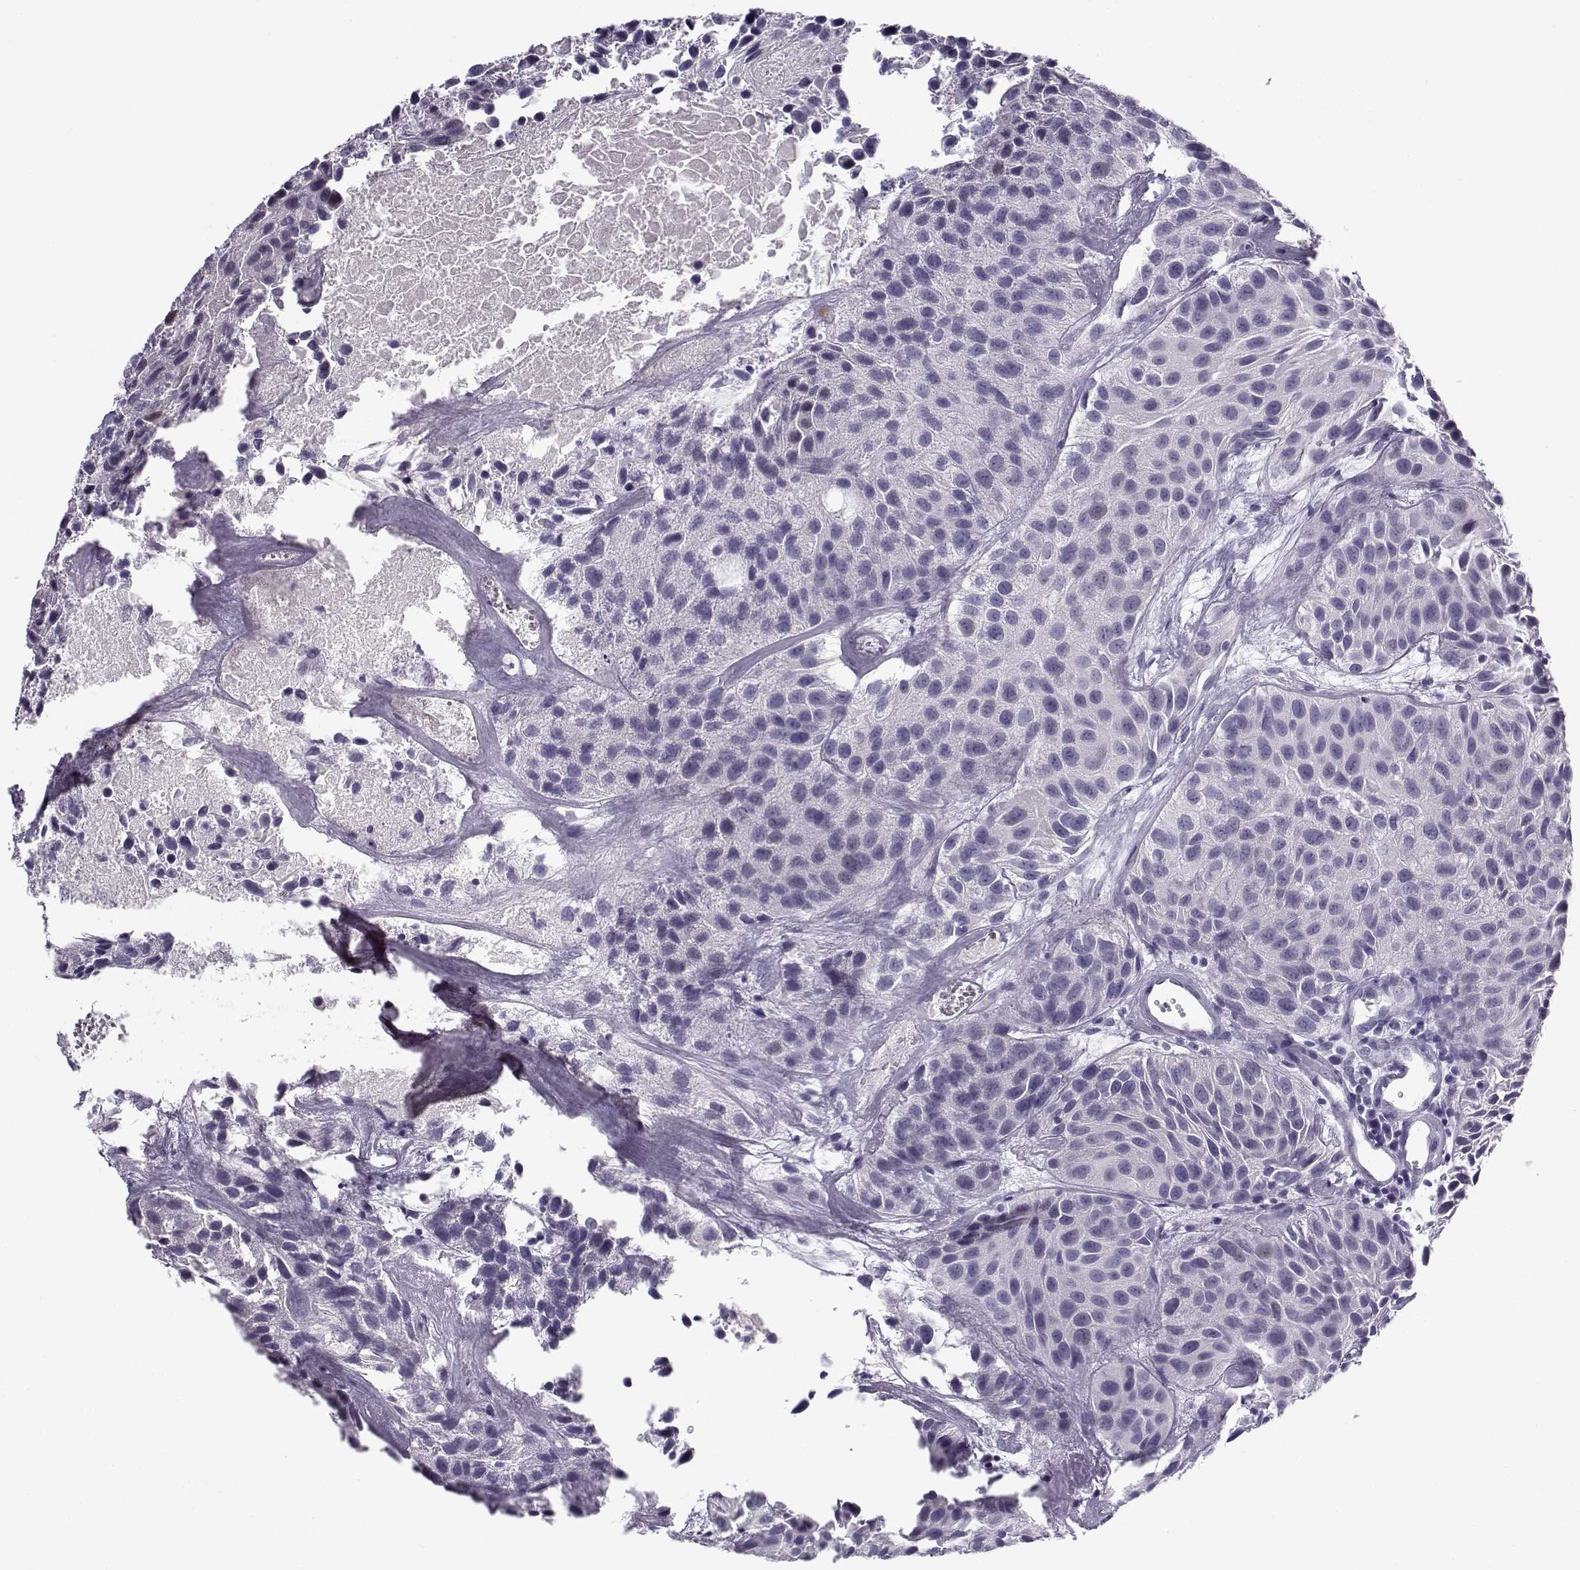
{"staining": {"intensity": "negative", "quantity": "none", "location": "none"}, "tissue": "urothelial cancer", "cell_type": "Tumor cells", "image_type": "cancer", "snomed": [{"axis": "morphology", "description": "Urothelial carcinoma, Low grade"}, {"axis": "topography", "description": "Urinary bladder"}], "caption": "Immunohistochemistry image of human low-grade urothelial carcinoma stained for a protein (brown), which exhibits no expression in tumor cells.", "gene": "CFAP77", "patient": {"sex": "female", "age": 87}}